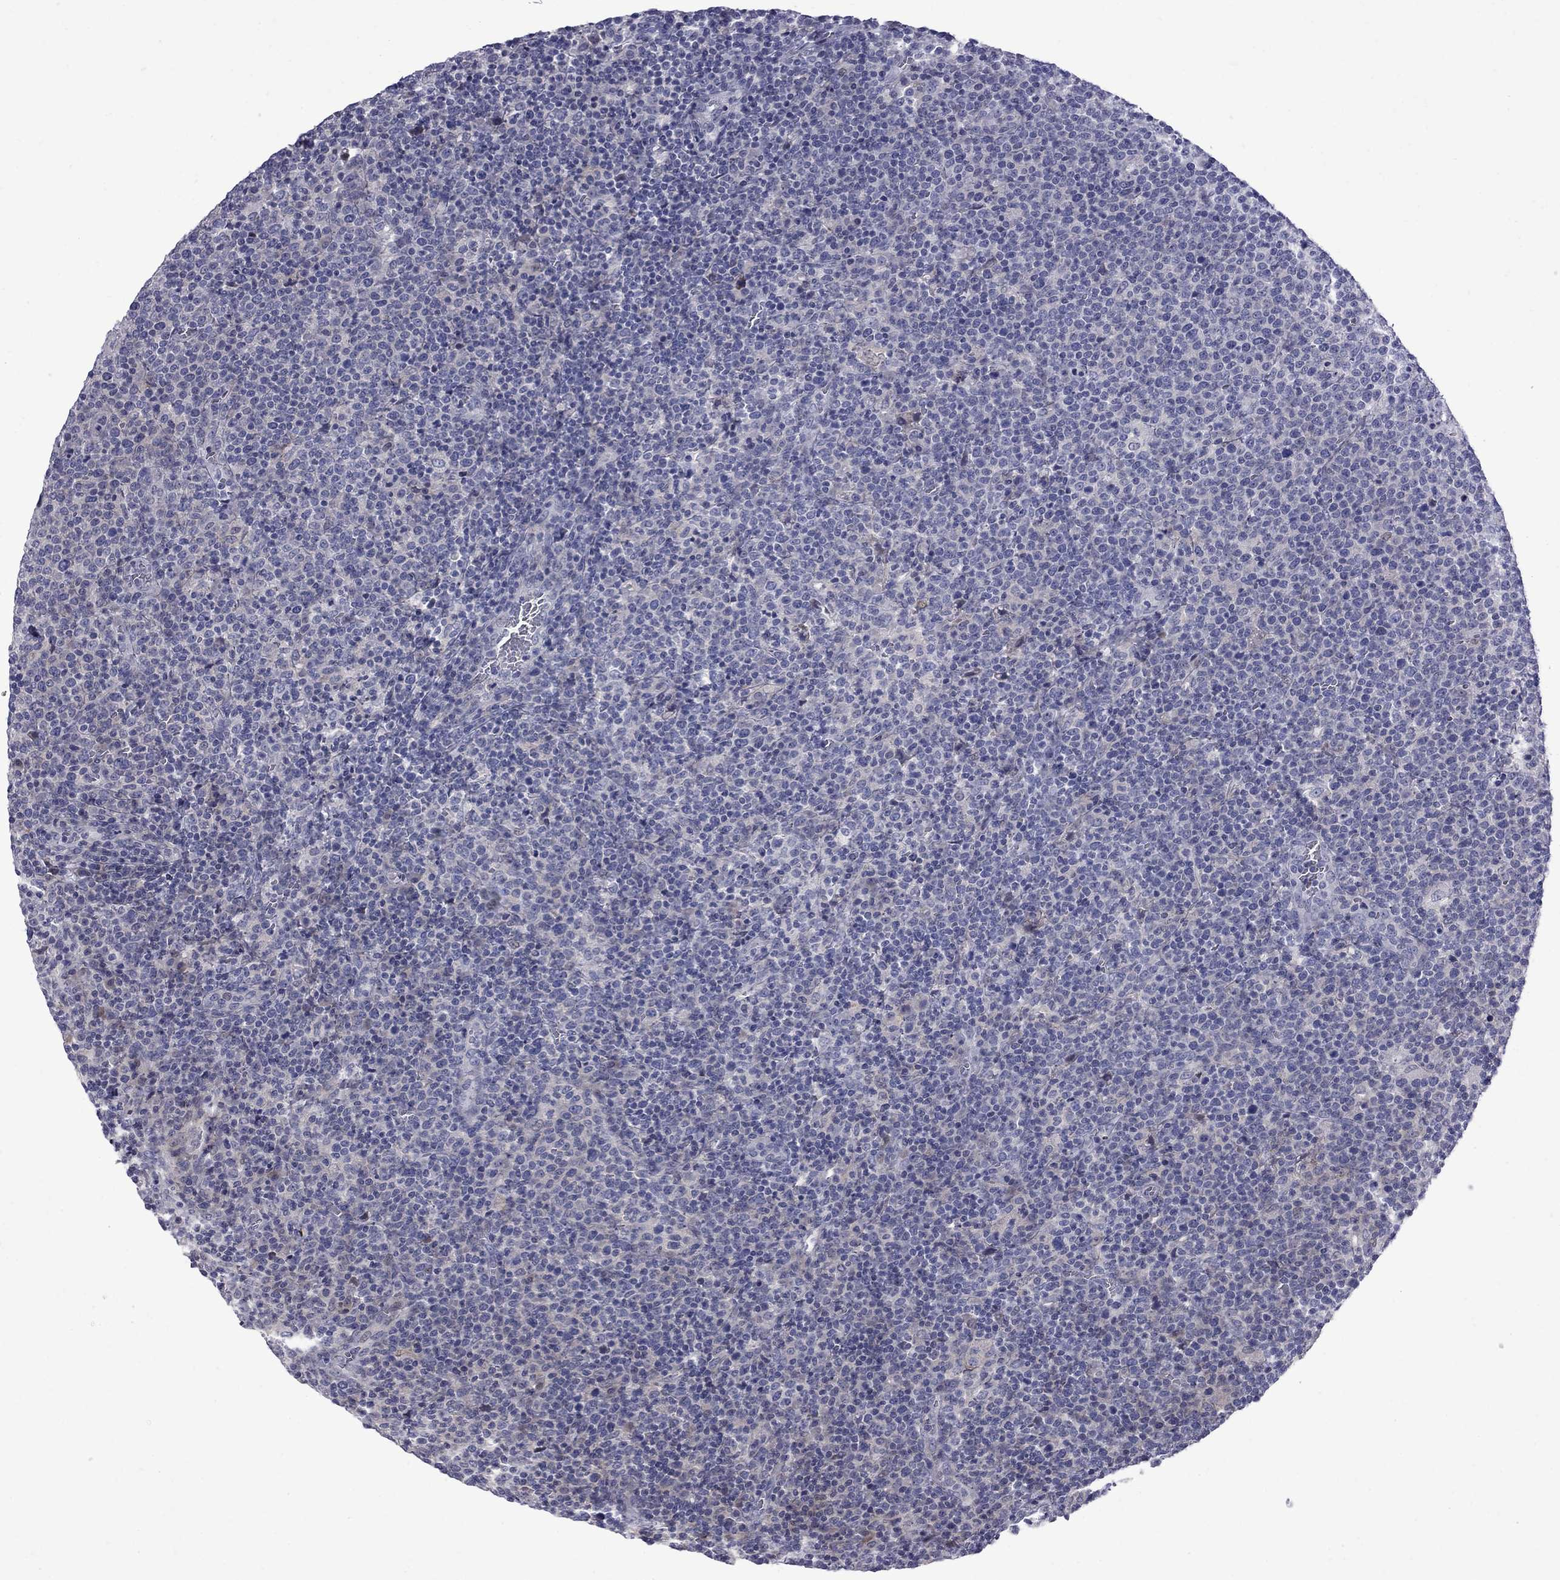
{"staining": {"intensity": "negative", "quantity": "none", "location": "none"}, "tissue": "lymphoma", "cell_type": "Tumor cells", "image_type": "cancer", "snomed": [{"axis": "morphology", "description": "Malignant lymphoma, non-Hodgkin's type, High grade"}, {"axis": "topography", "description": "Lymph node"}], "caption": "A micrograph of malignant lymphoma, non-Hodgkin's type (high-grade) stained for a protein shows no brown staining in tumor cells.", "gene": "NRARP", "patient": {"sex": "male", "age": 61}}